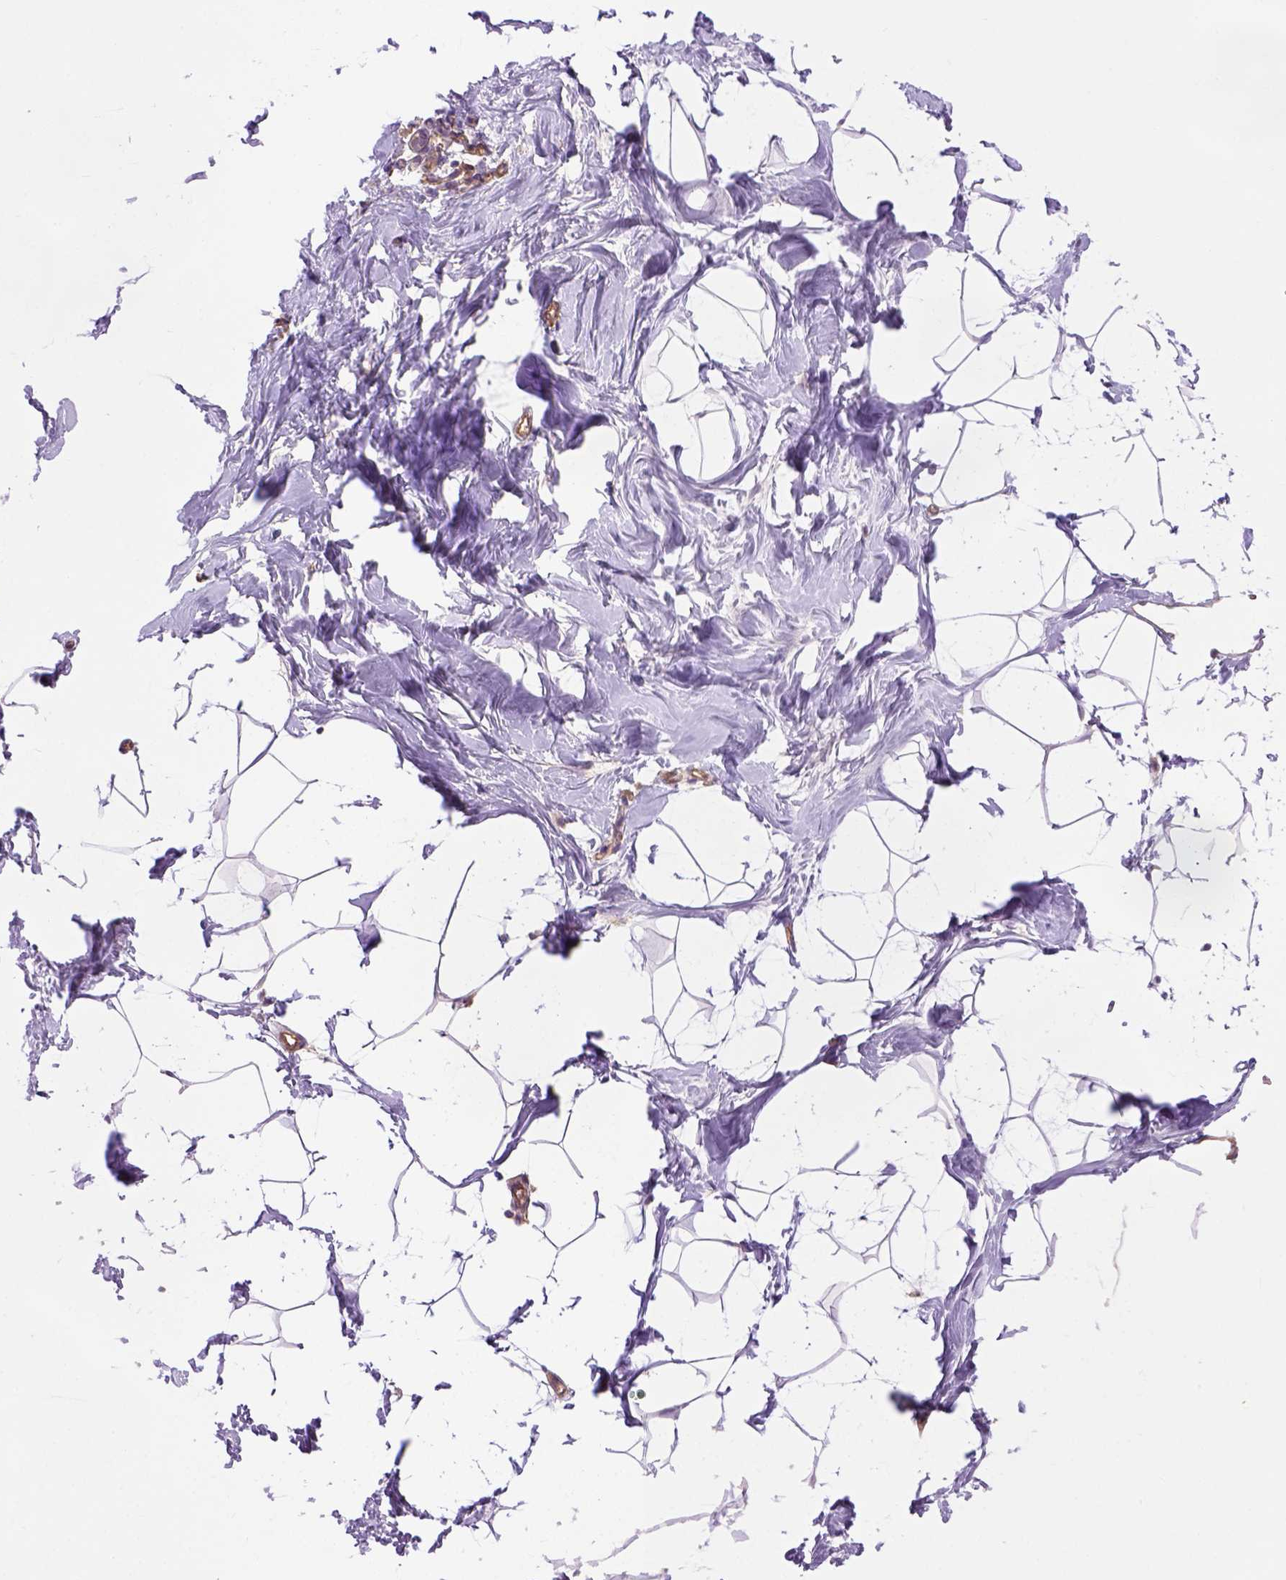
{"staining": {"intensity": "negative", "quantity": "none", "location": "none"}, "tissue": "breast", "cell_type": "Adipocytes", "image_type": "normal", "snomed": [{"axis": "morphology", "description": "Normal tissue, NOS"}, {"axis": "topography", "description": "Breast"}], "caption": "There is no significant expression in adipocytes of breast.", "gene": "CASKIN2", "patient": {"sex": "female", "age": 32}}